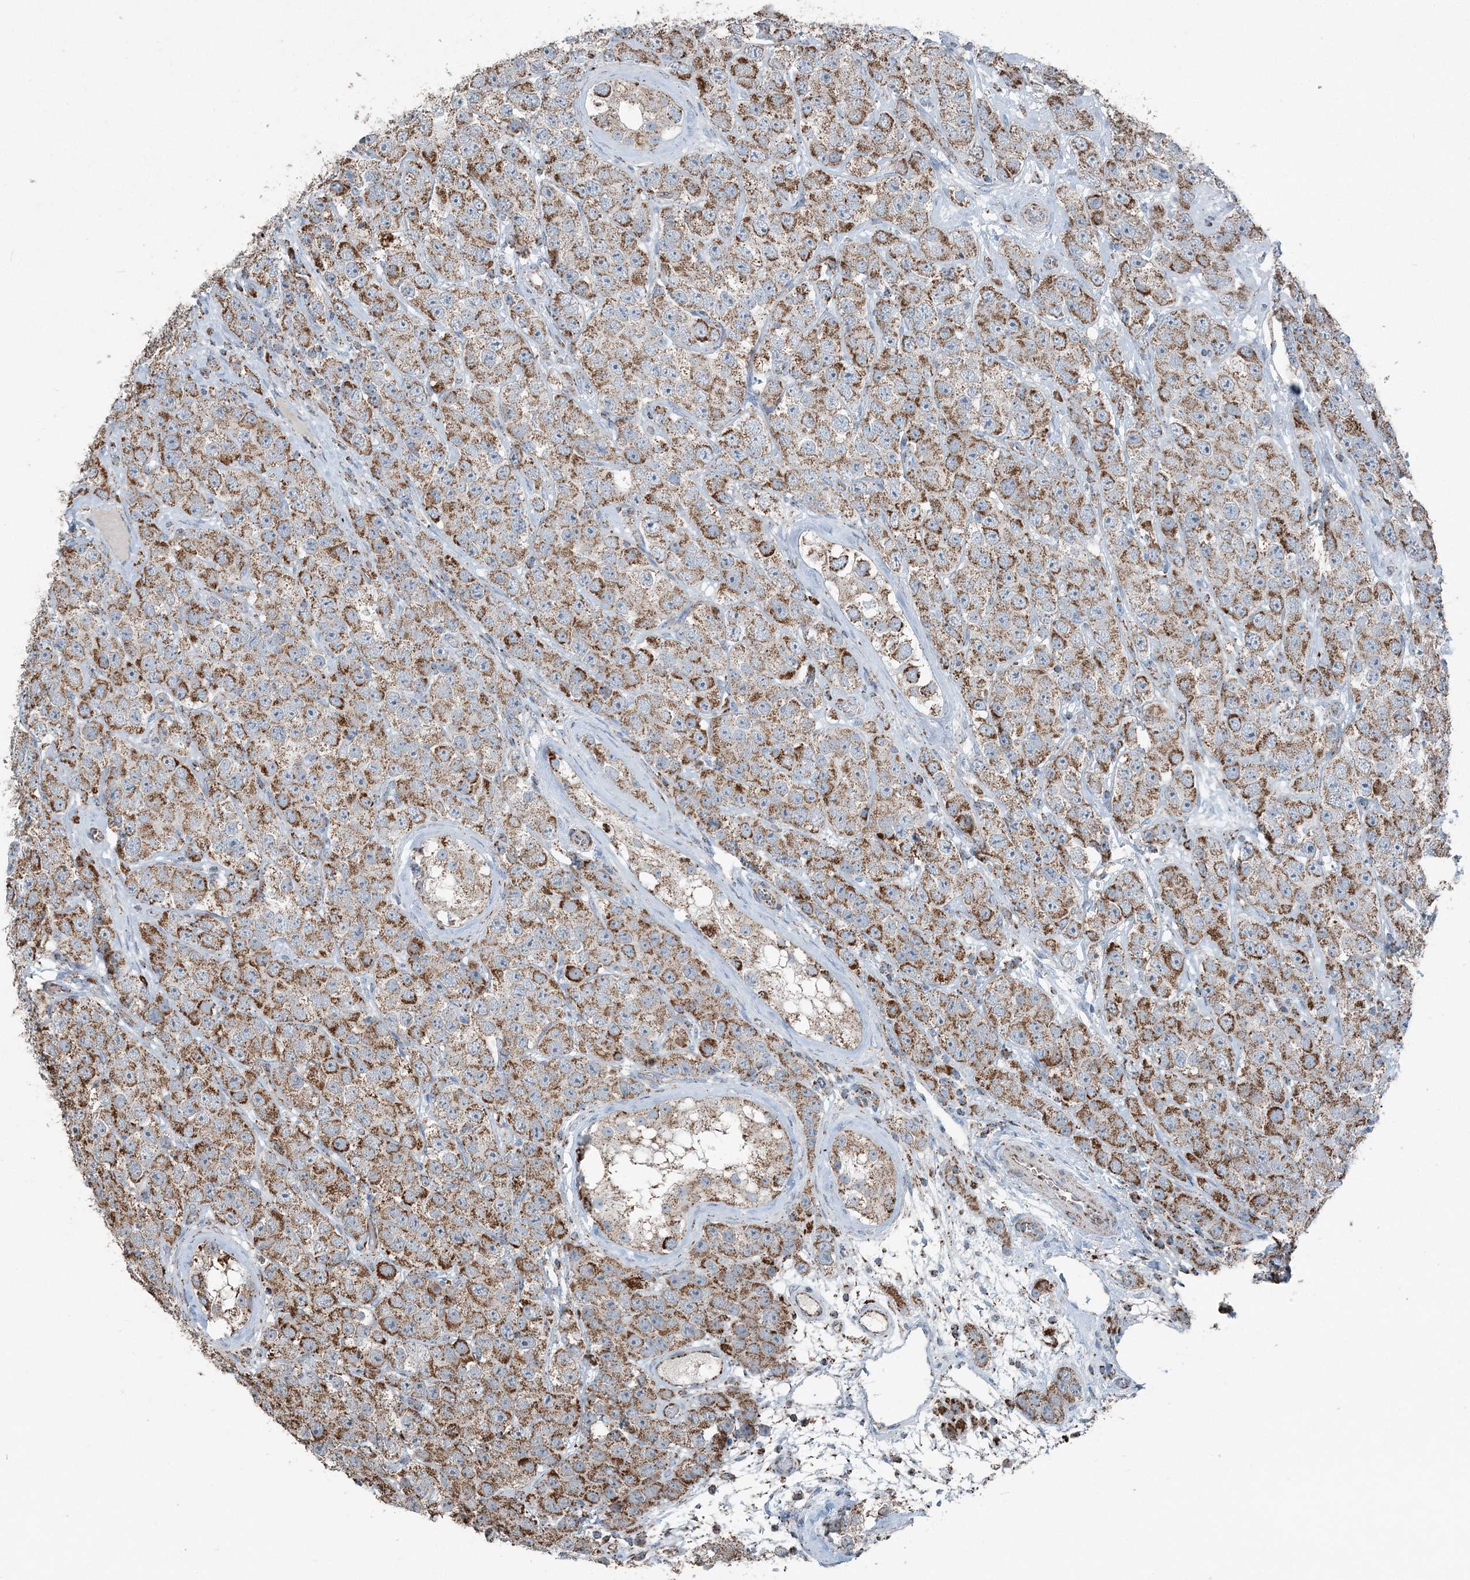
{"staining": {"intensity": "moderate", "quantity": ">75%", "location": "cytoplasmic/membranous"}, "tissue": "testis cancer", "cell_type": "Tumor cells", "image_type": "cancer", "snomed": [{"axis": "morphology", "description": "Seminoma, NOS"}, {"axis": "topography", "description": "Testis"}], "caption": "Testis cancer (seminoma) was stained to show a protein in brown. There is medium levels of moderate cytoplasmic/membranous staining in about >75% of tumor cells.", "gene": "SUCLG1", "patient": {"sex": "male", "age": 28}}